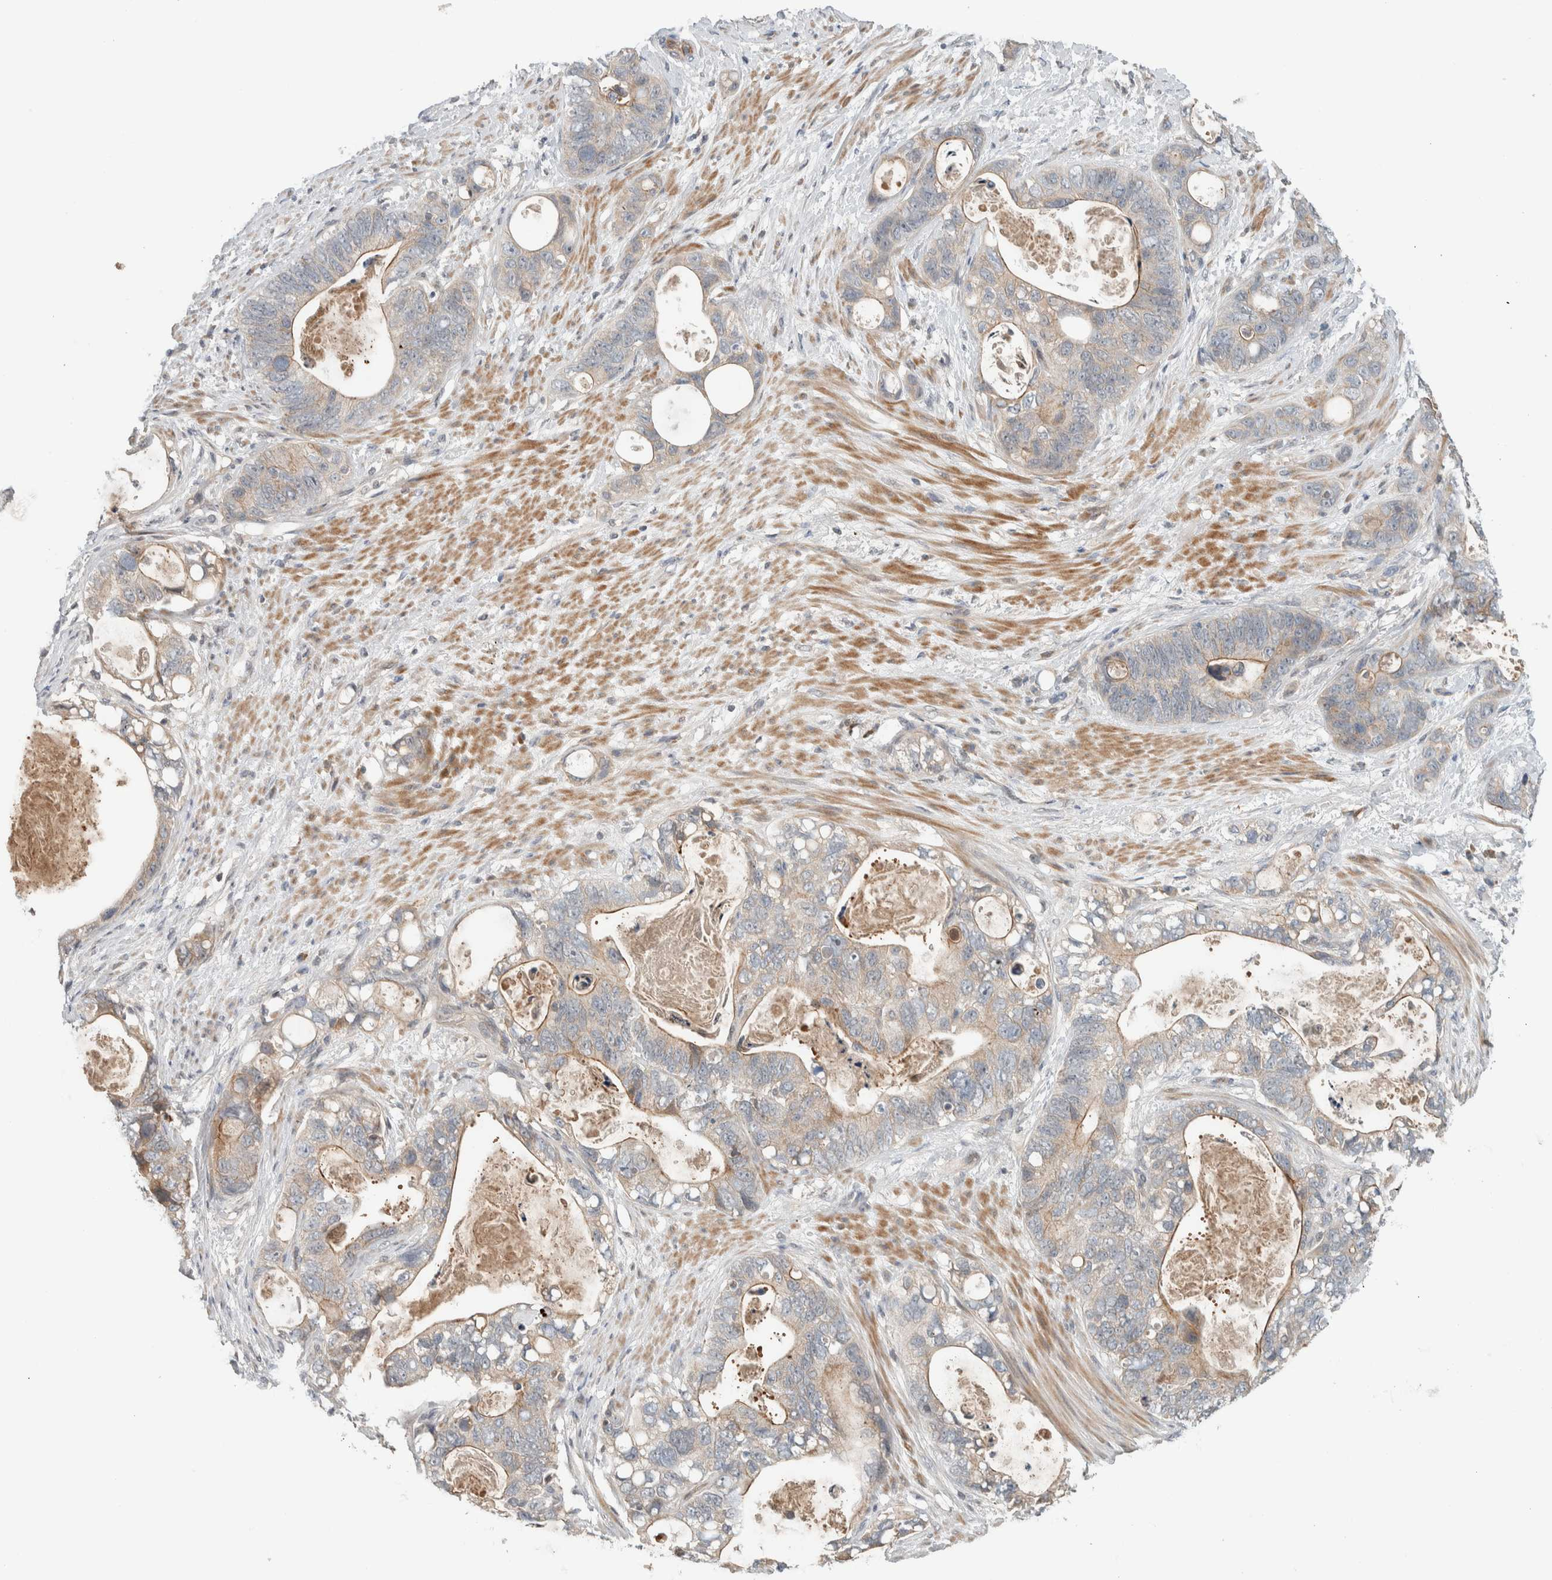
{"staining": {"intensity": "weak", "quantity": "25%-75%", "location": "cytoplasmic/membranous"}, "tissue": "stomach cancer", "cell_type": "Tumor cells", "image_type": "cancer", "snomed": [{"axis": "morphology", "description": "Normal tissue, NOS"}, {"axis": "morphology", "description": "Adenocarcinoma, NOS"}, {"axis": "topography", "description": "Stomach"}], "caption": "A histopathology image of human adenocarcinoma (stomach) stained for a protein reveals weak cytoplasmic/membranous brown staining in tumor cells. The staining is performed using DAB (3,3'-diaminobenzidine) brown chromogen to label protein expression. The nuclei are counter-stained blue using hematoxylin.", "gene": "ARMC7", "patient": {"sex": "female", "age": 89}}